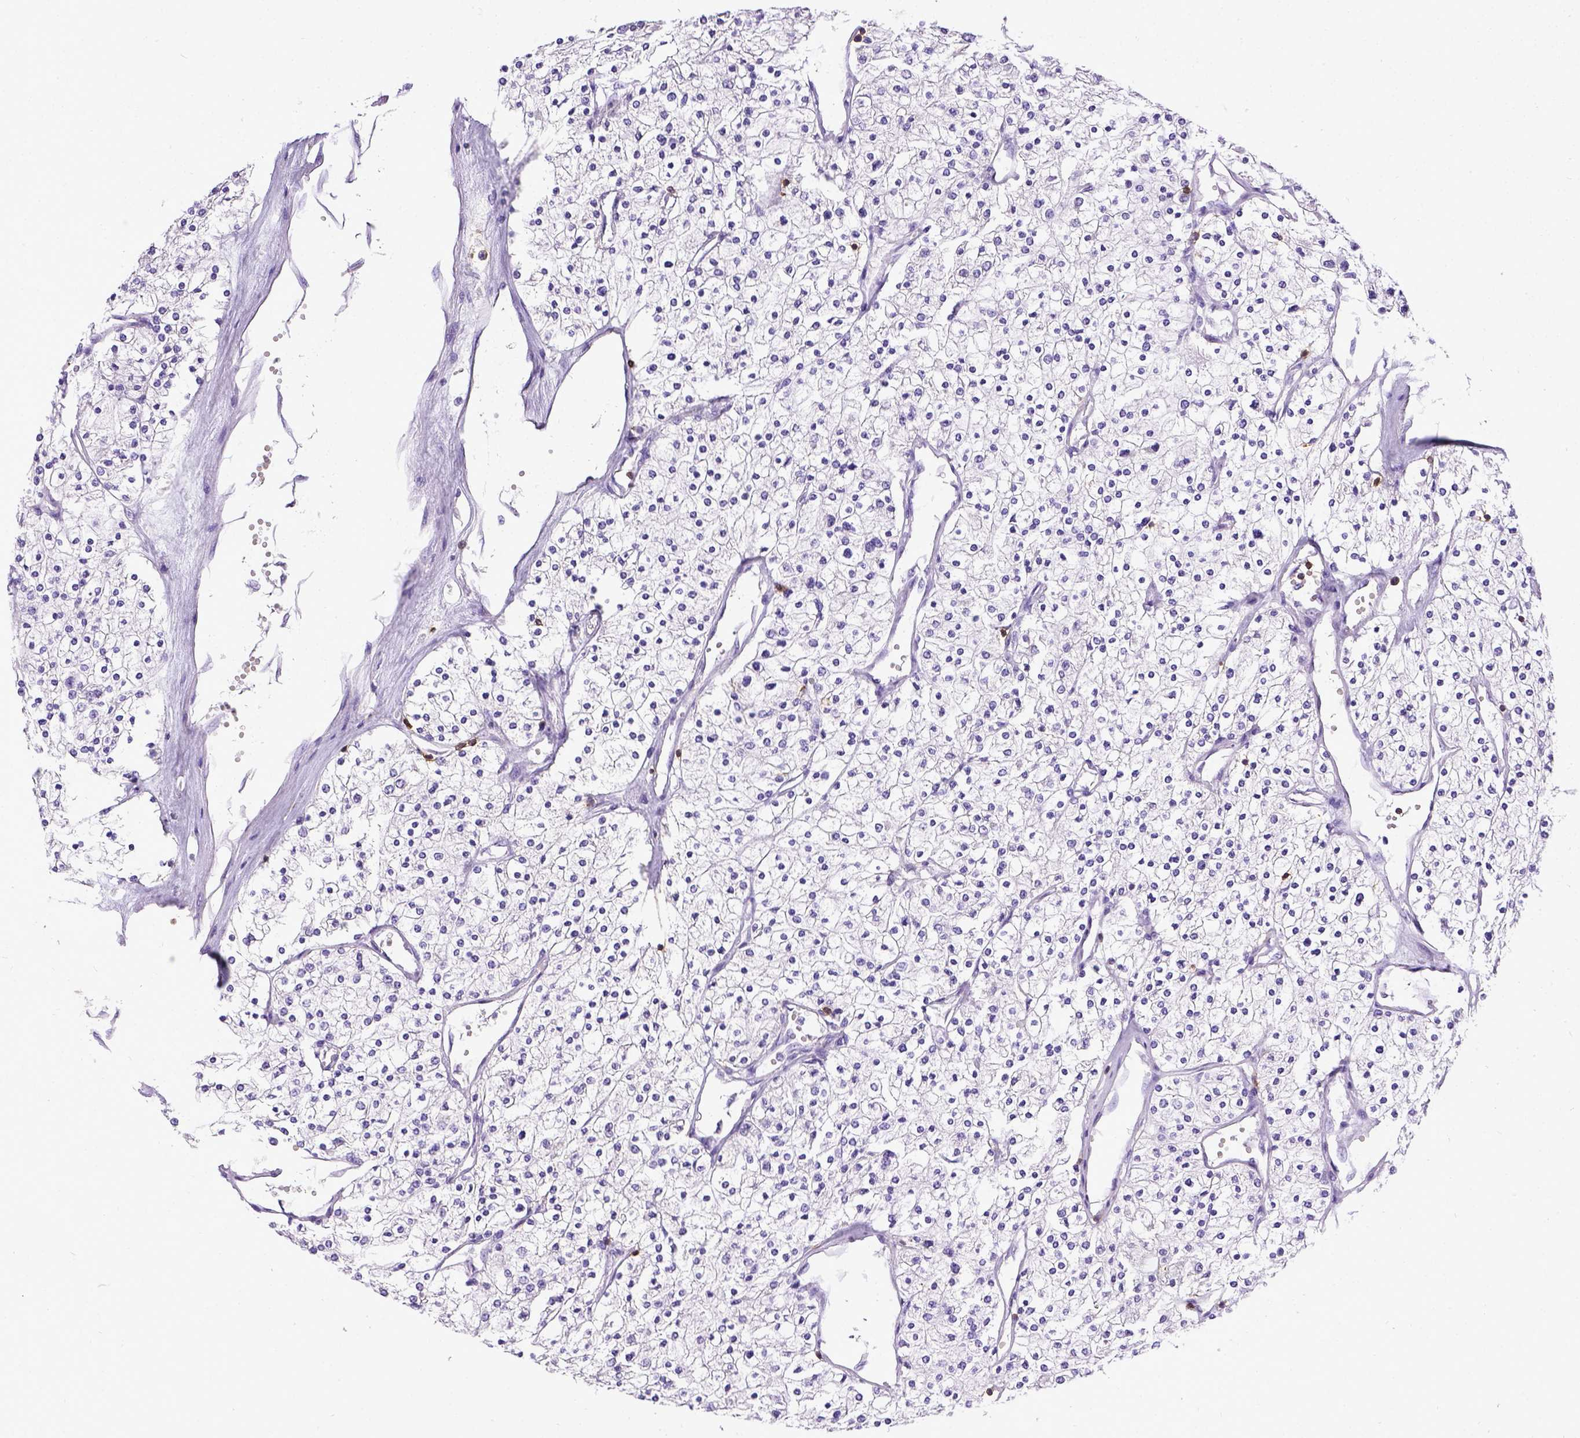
{"staining": {"intensity": "negative", "quantity": "none", "location": "none"}, "tissue": "renal cancer", "cell_type": "Tumor cells", "image_type": "cancer", "snomed": [{"axis": "morphology", "description": "Adenocarcinoma, NOS"}, {"axis": "topography", "description": "Kidney"}], "caption": "This is a micrograph of IHC staining of renal cancer (adenocarcinoma), which shows no staining in tumor cells.", "gene": "CD3E", "patient": {"sex": "male", "age": 80}}